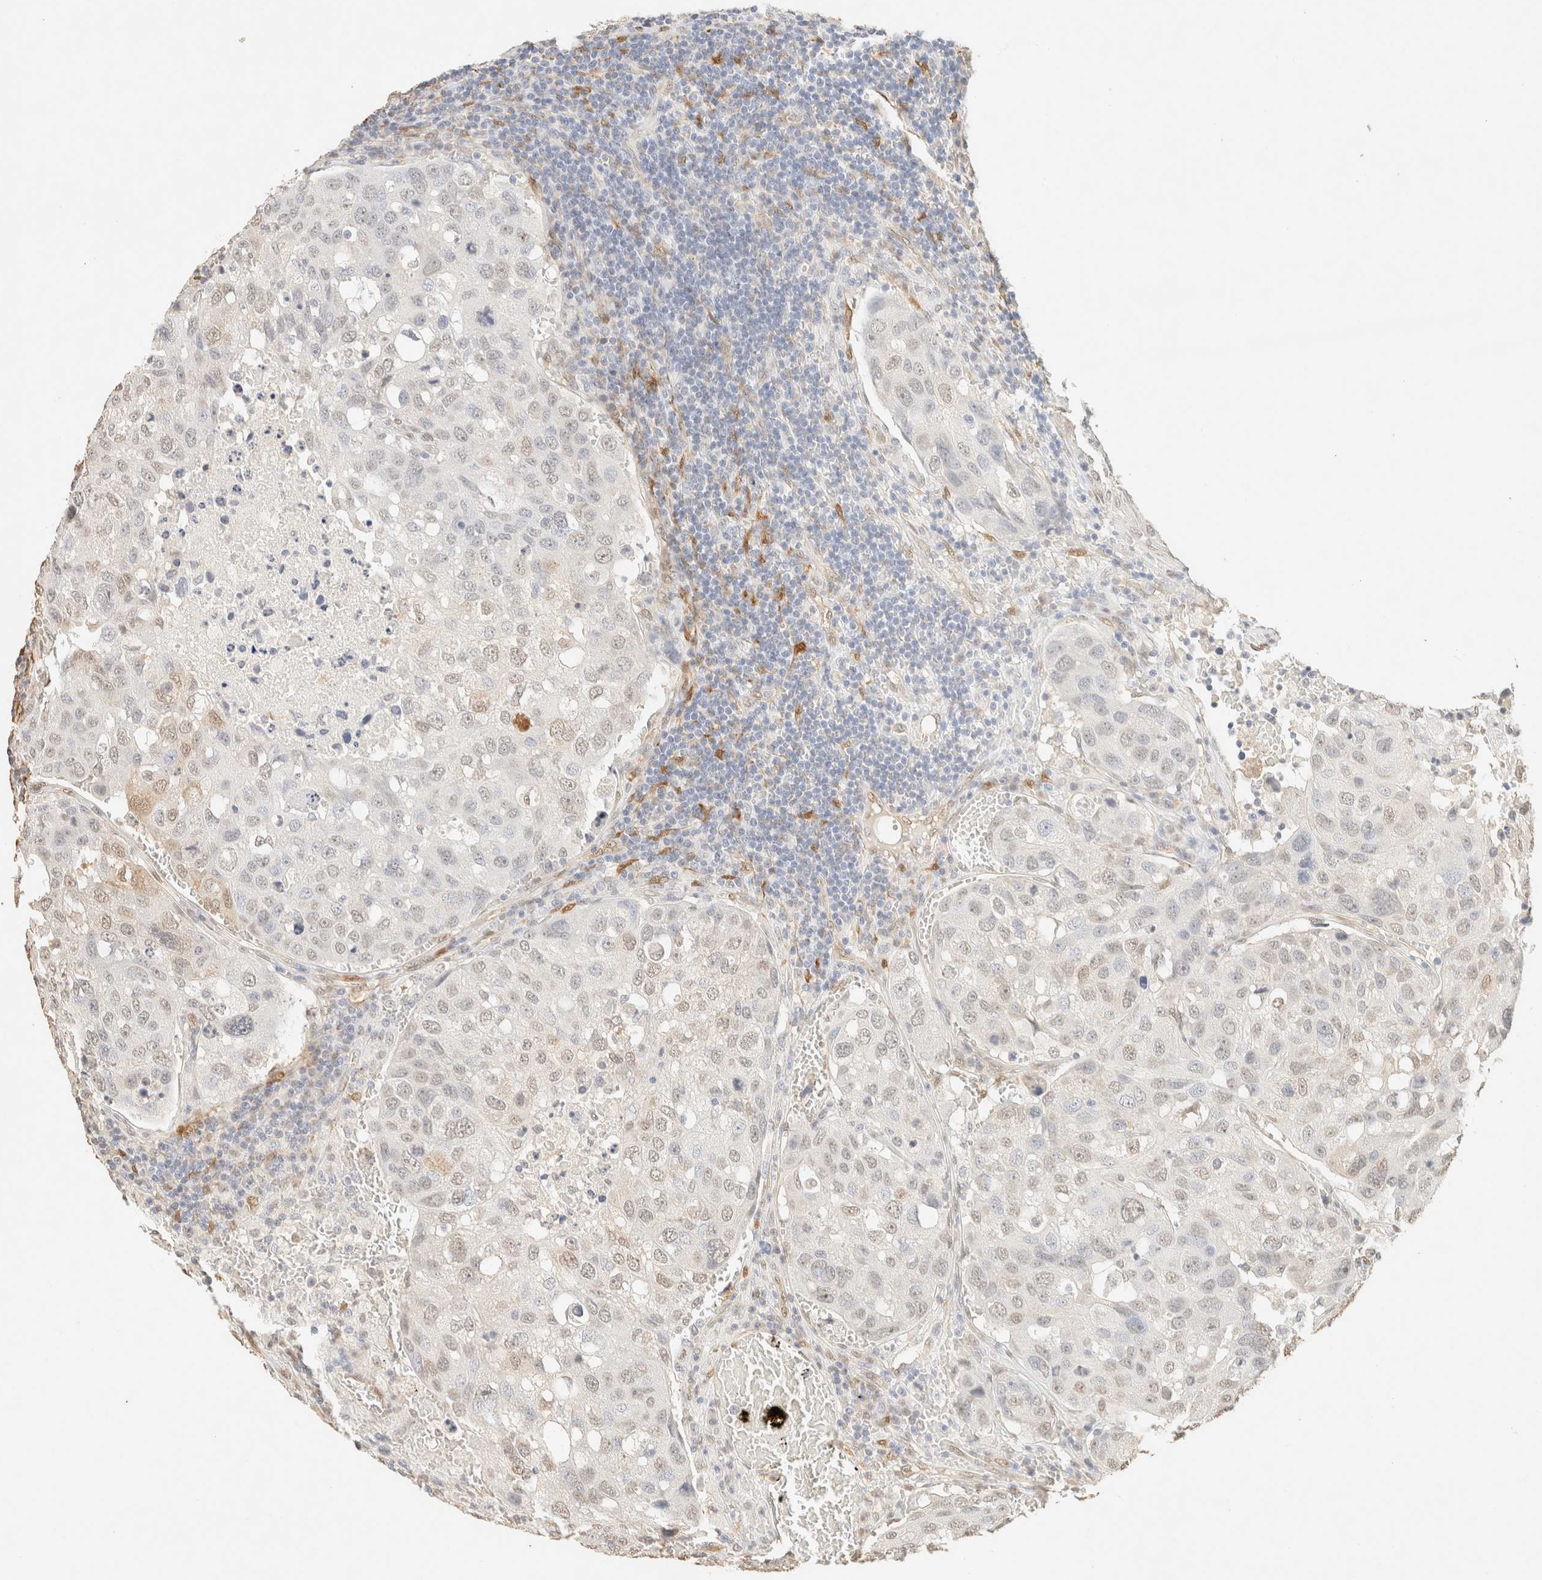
{"staining": {"intensity": "weak", "quantity": "<25%", "location": "nuclear"}, "tissue": "urothelial cancer", "cell_type": "Tumor cells", "image_type": "cancer", "snomed": [{"axis": "morphology", "description": "Urothelial carcinoma, High grade"}, {"axis": "topography", "description": "Lymph node"}, {"axis": "topography", "description": "Urinary bladder"}], "caption": "This photomicrograph is of urothelial carcinoma (high-grade) stained with immunohistochemistry to label a protein in brown with the nuclei are counter-stained blue. There is no expression in tumor cells.", "gene": "S100A13", "patient": {"sex": "male", "age": 51}}